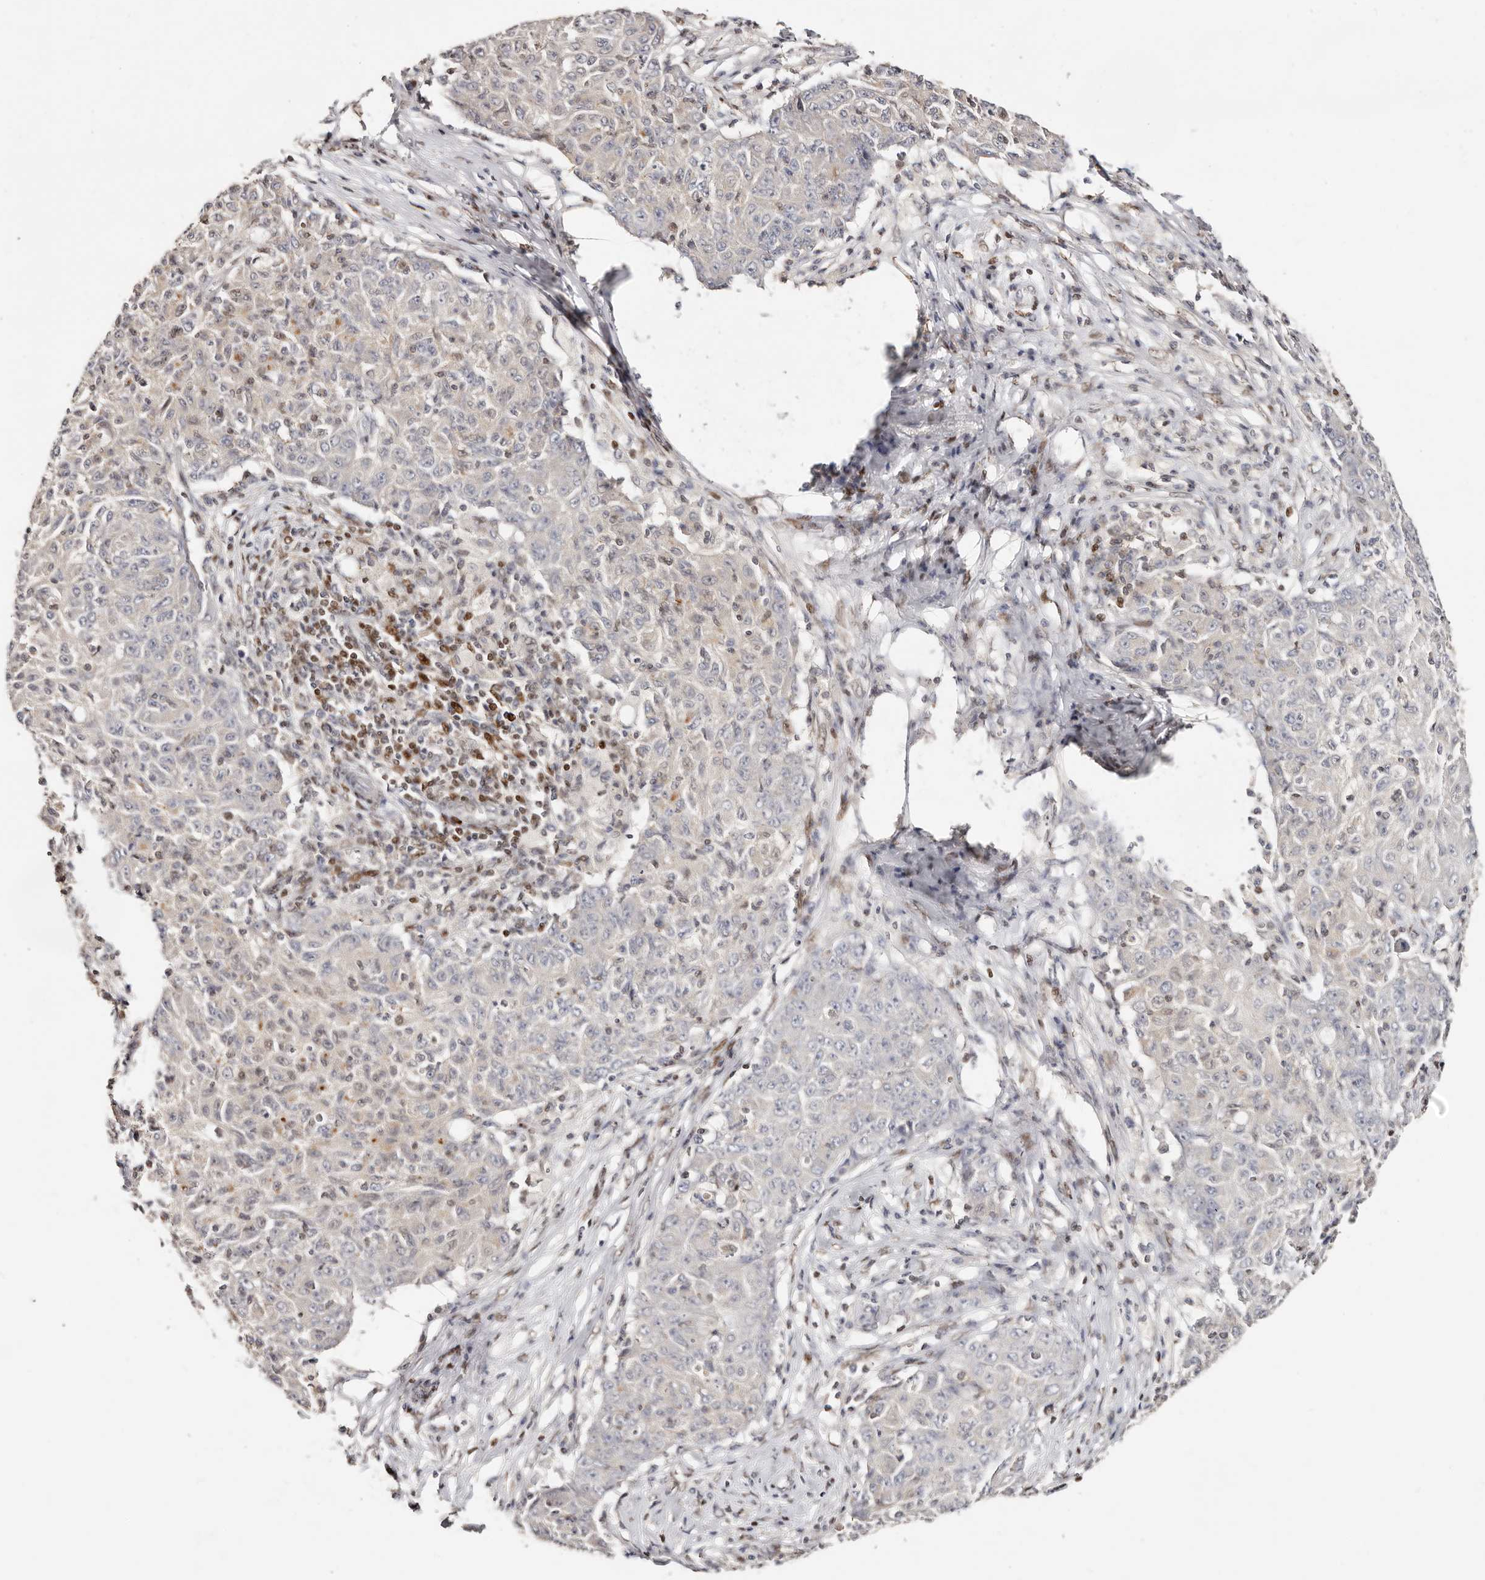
{"staining": {"intensity": "weak", "quantity": "<25%", "location": "cytoplasmic/membranous"}, "tissue": "ovarian cancer", "cell_type": "Tumor cells", "image_type": "cancer", "snomed": [{"axis": "morphology", "description": "Carcinoma, endometroid"}, {"axis": "topography", "description": "Ovary"}], "caption": "An IHC micrograph of ovarian cancer is shown. There is no staining in tumor cells of ovarian cancer.", "gene": "IQGAP3", "patient": {"sex": "female", "age": 42}}